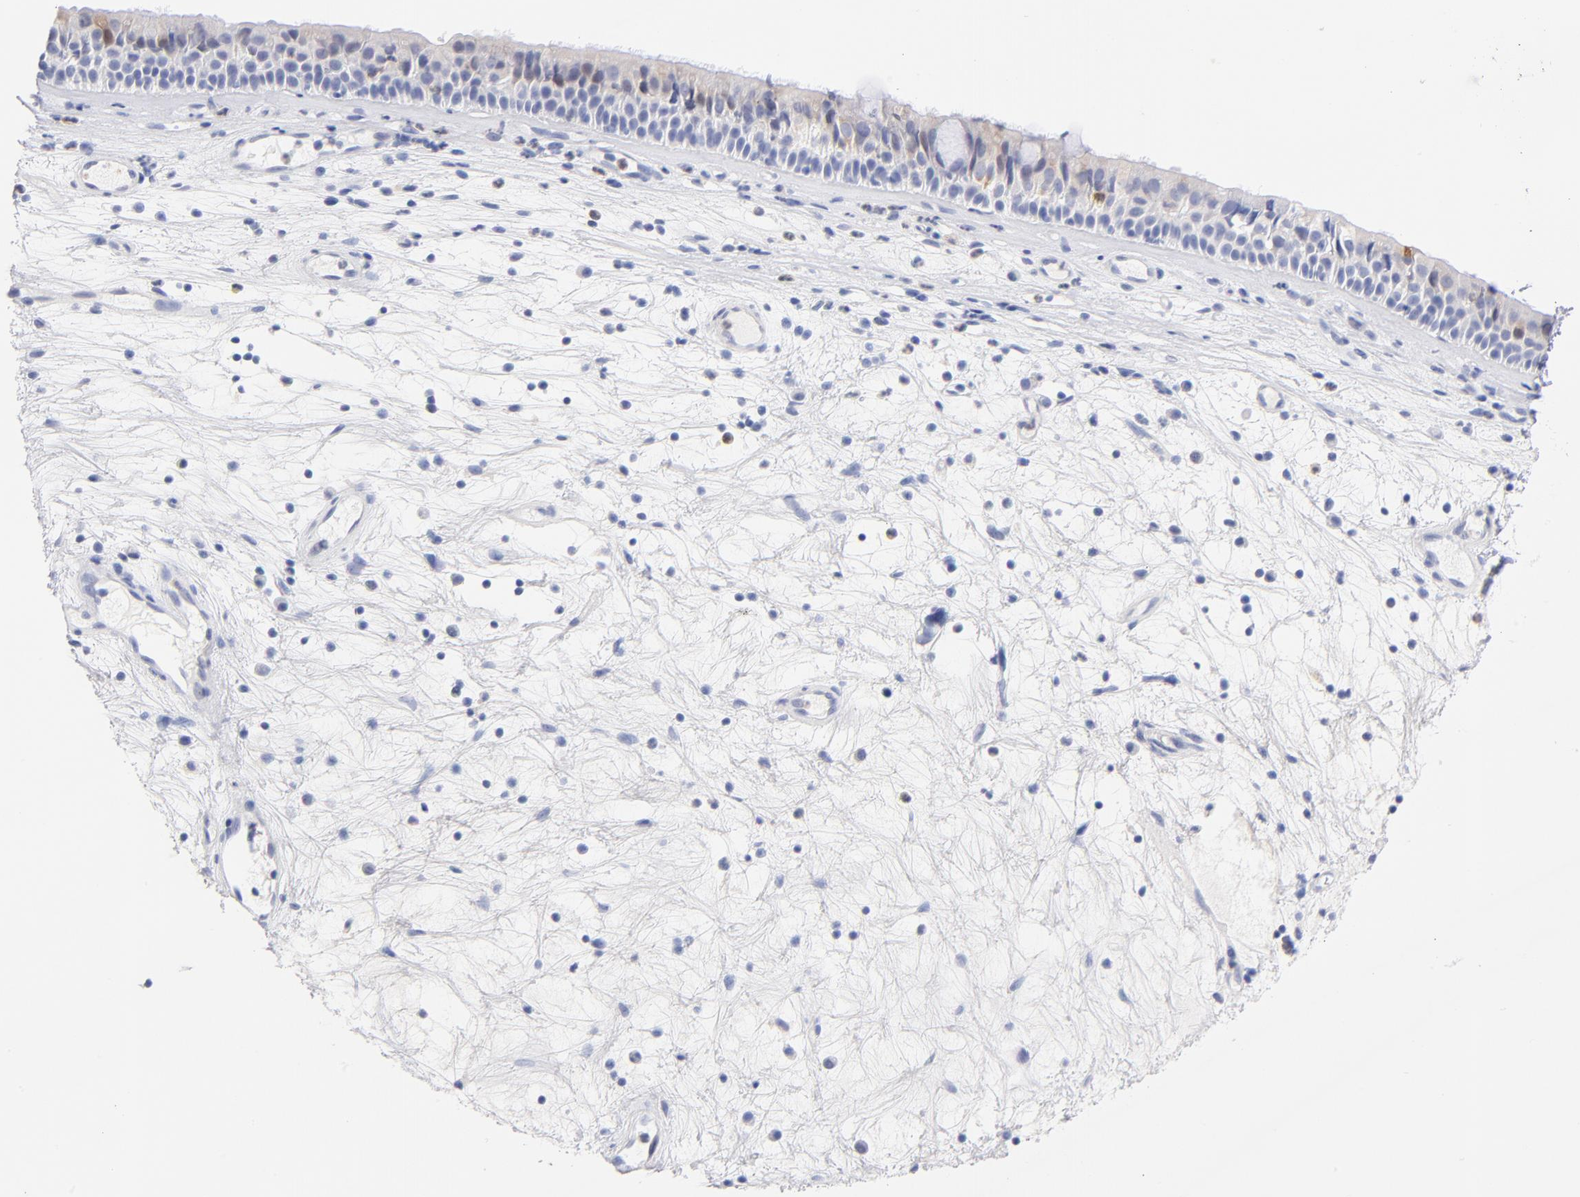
{"staining": {"intensity": "weak", "quantity": "25%-75%", "location": "cytoplasmic/membranous"}, "tissue": "nasopharynx", "cell_type": "Respiratory epithelial cells", "image_type": "normal", "snomed": [{"axis": "morphology", "description": "Normal tissue, NOS"}, {"axis": "topography", "description": "Nasopharynx"}], "caption": "Immunohistochemical staining of normal human nasopharynx shows low levels of weak cytoplasmic/membranous expression in approximately 25%-75% of respiratory epithelial cells. Nuclei are stained in blue.", "gene": "BID", "patient": {"sex": "female", "age": 78}}